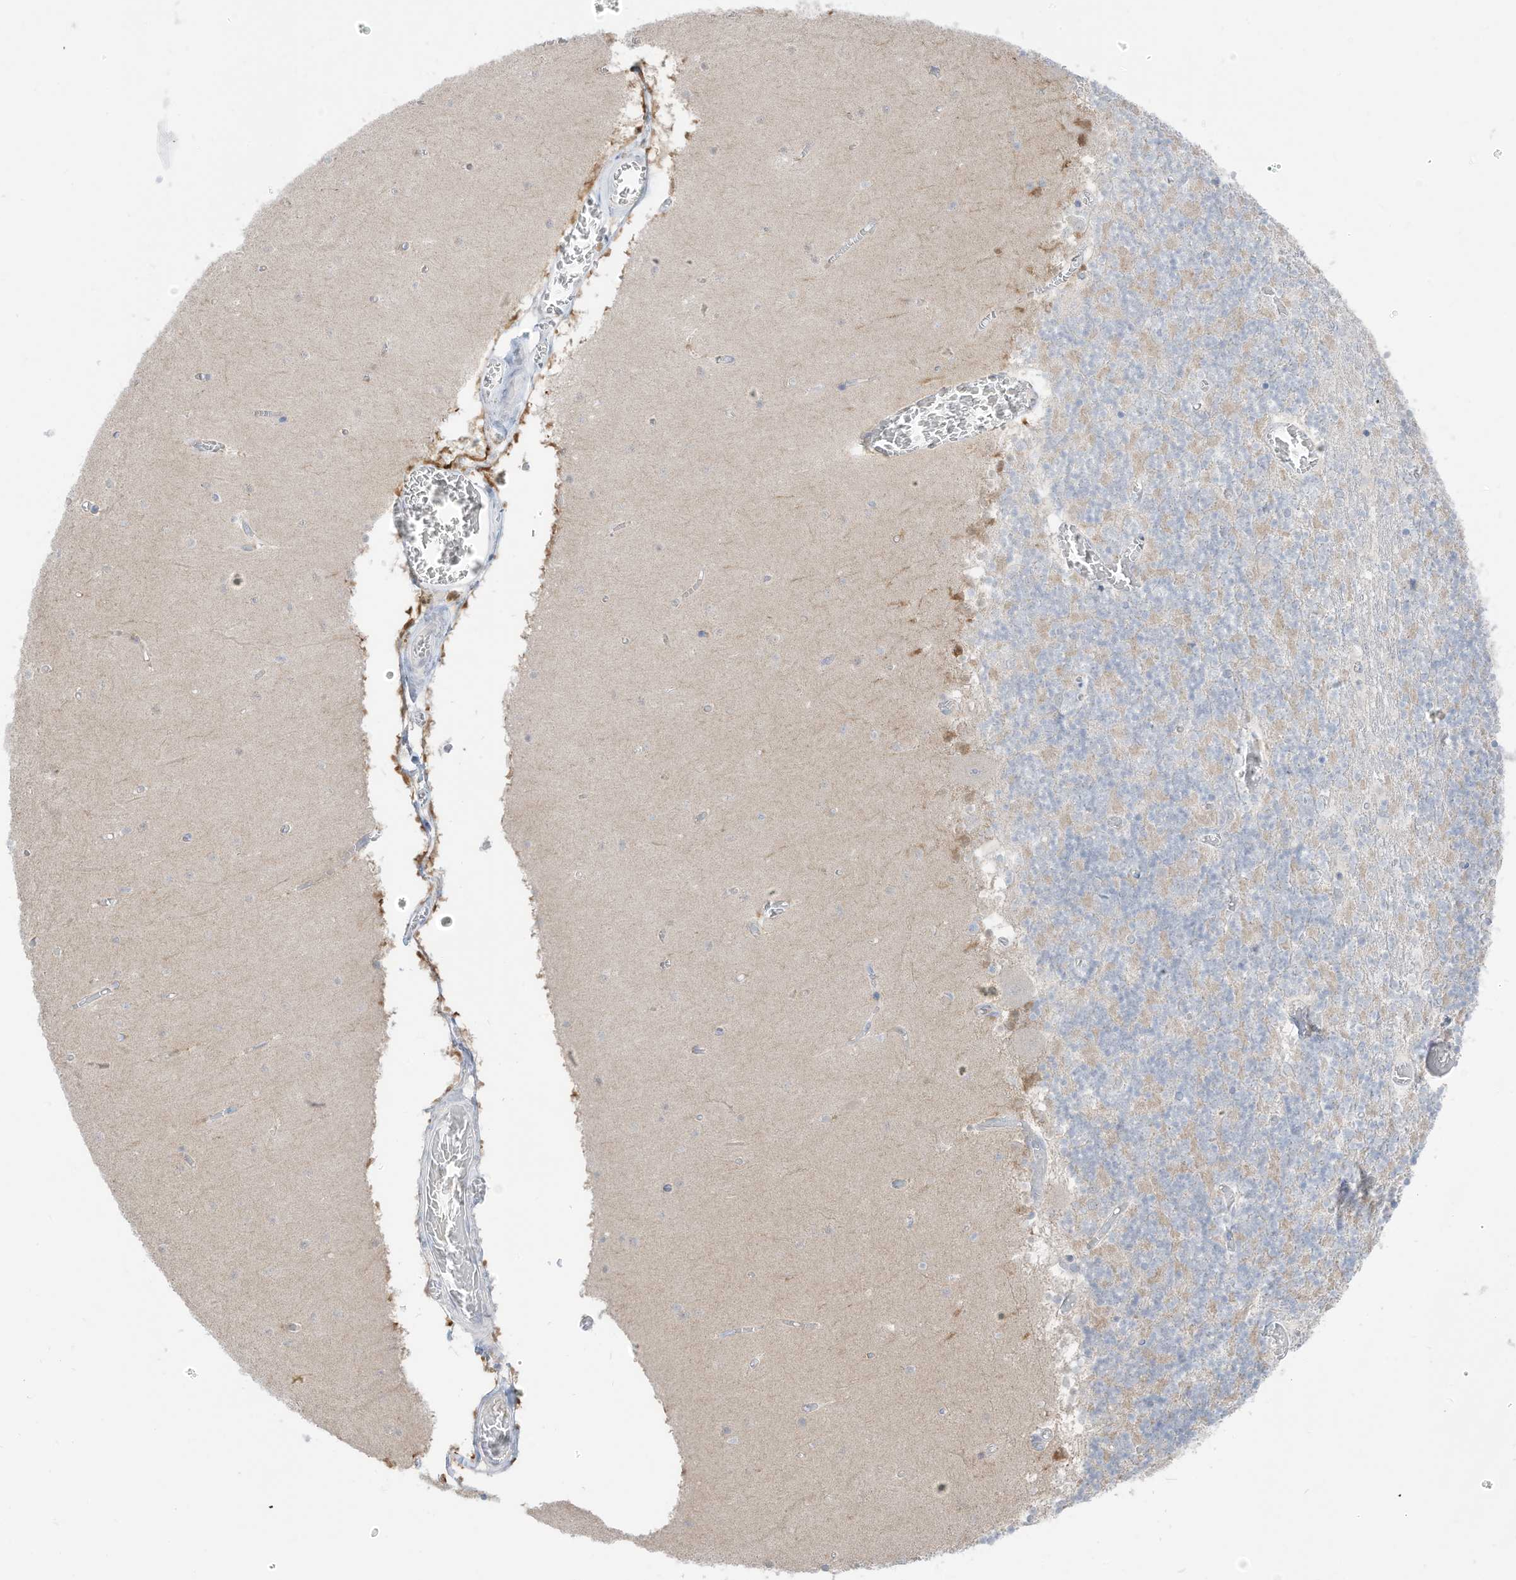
{"staining": {"intensity": "negative", "quantity": "none", "location": "none"}, "tissue": "cerebellum", "cell_type": "Cells in granular layer", "image_type": "normal", "snomed": [{"axis": "morphology", "description": "Normal tissue, NOS"}, {"axis": "topography", "description": "Cerebellum"}], "caption": "This photomicrograph is of unremarkable cerebellum stained with immunohistochemistry (IHC) to label a protein in brown with the nuclei are counter-stained blue. There is no positivity in cells in granular layer.", "gene": "OGT", "patient": {"sex": "female", "age": 28}}